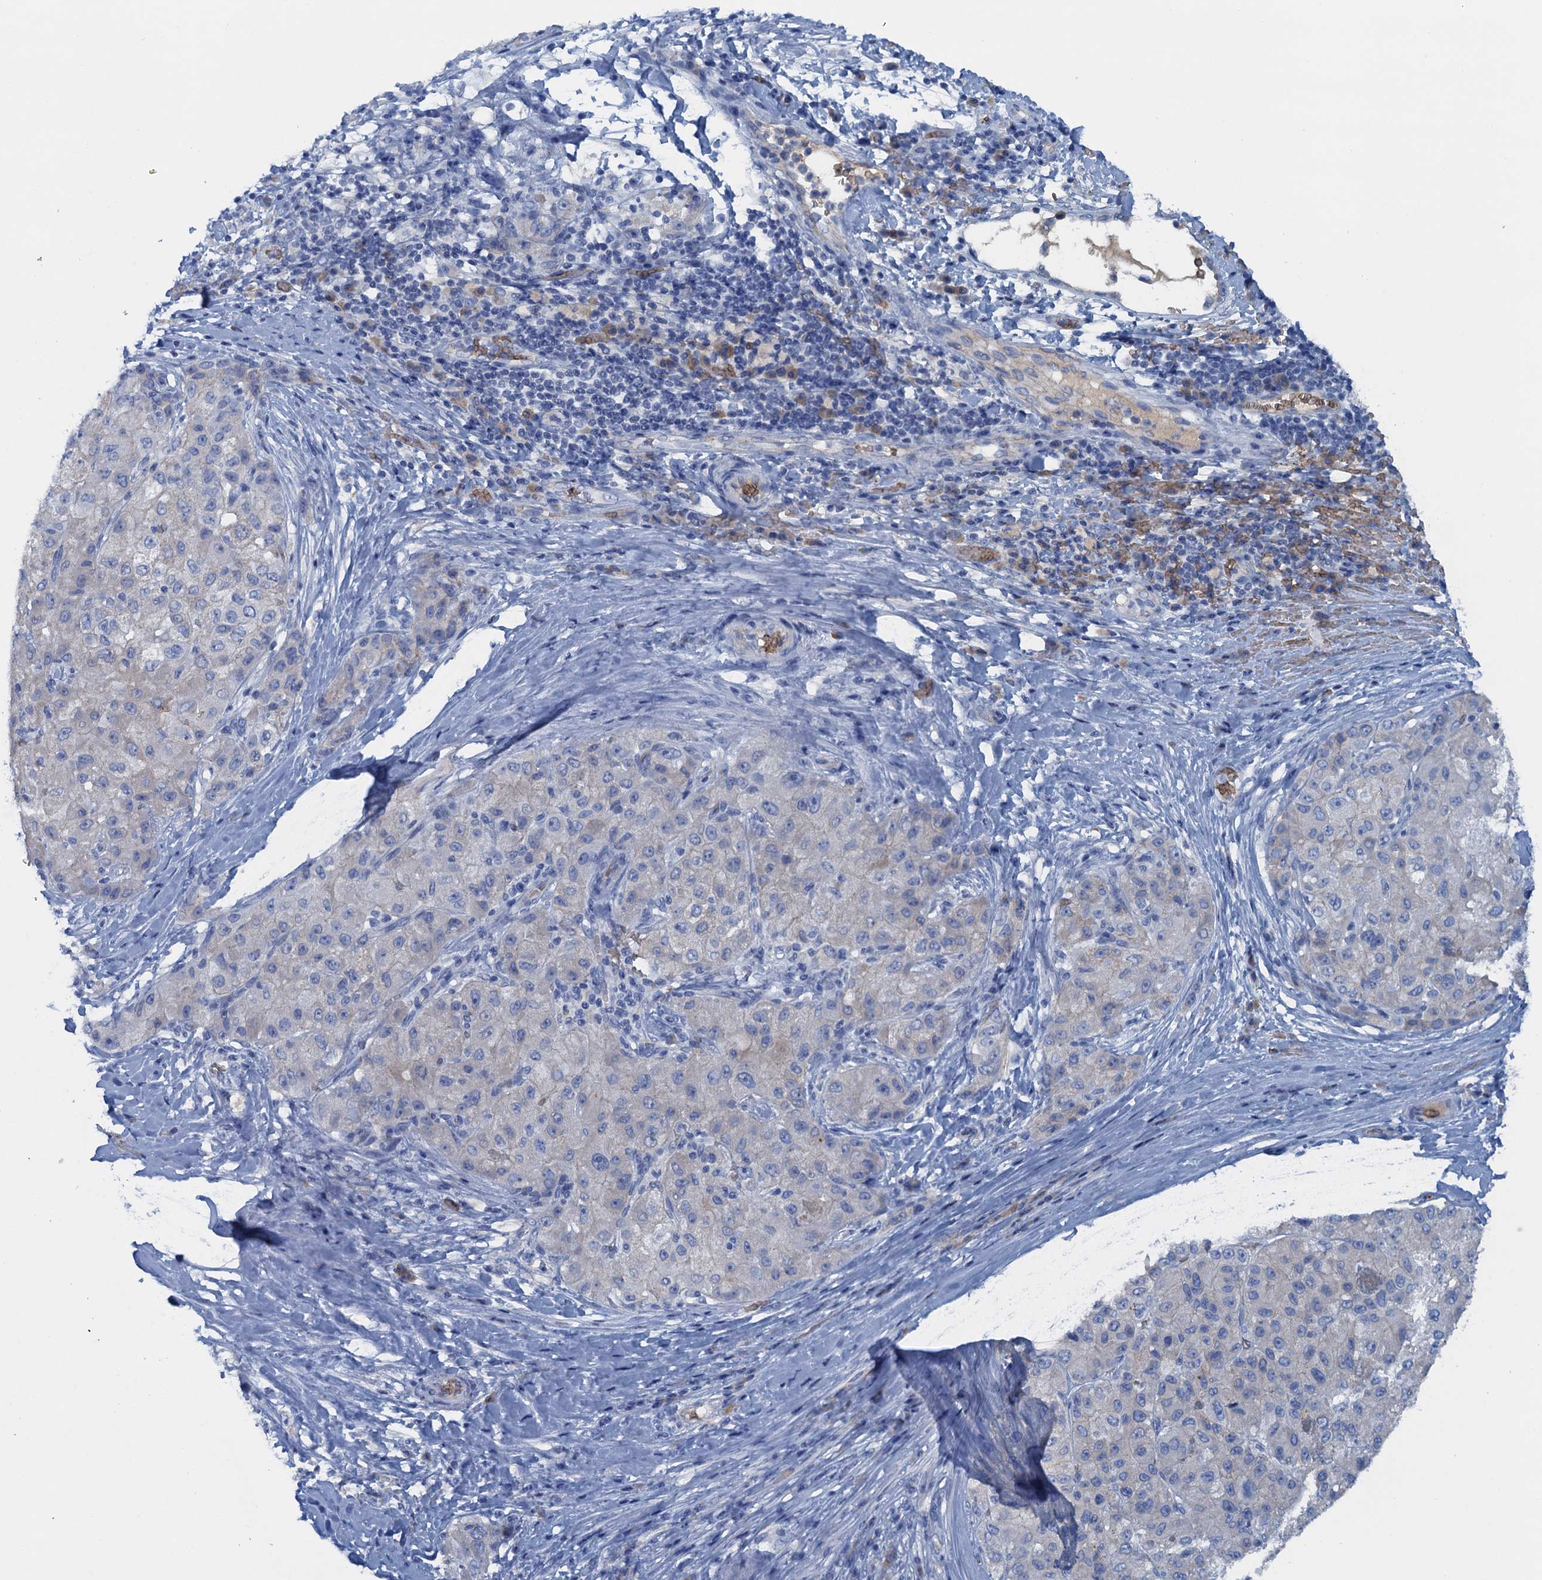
{"staining": {"intensity": "negative", "quantity": "none", "location": "none"}, "tissue": "liver cancer", "cell_type": "Tumor cells", "image_type": "cancer", "snomed": [{"axis": "morphology", "description": "Carcinoma, Hepatocellular, NOS"}, {"axis": "topography", "description": "Liver"}], "caption": "A micrograph of human liver hepatocellular carcinoma is negative for staining in tumor cells.", "gene": "MYADML2", "patient": {"sex": "male", "age": 80}}